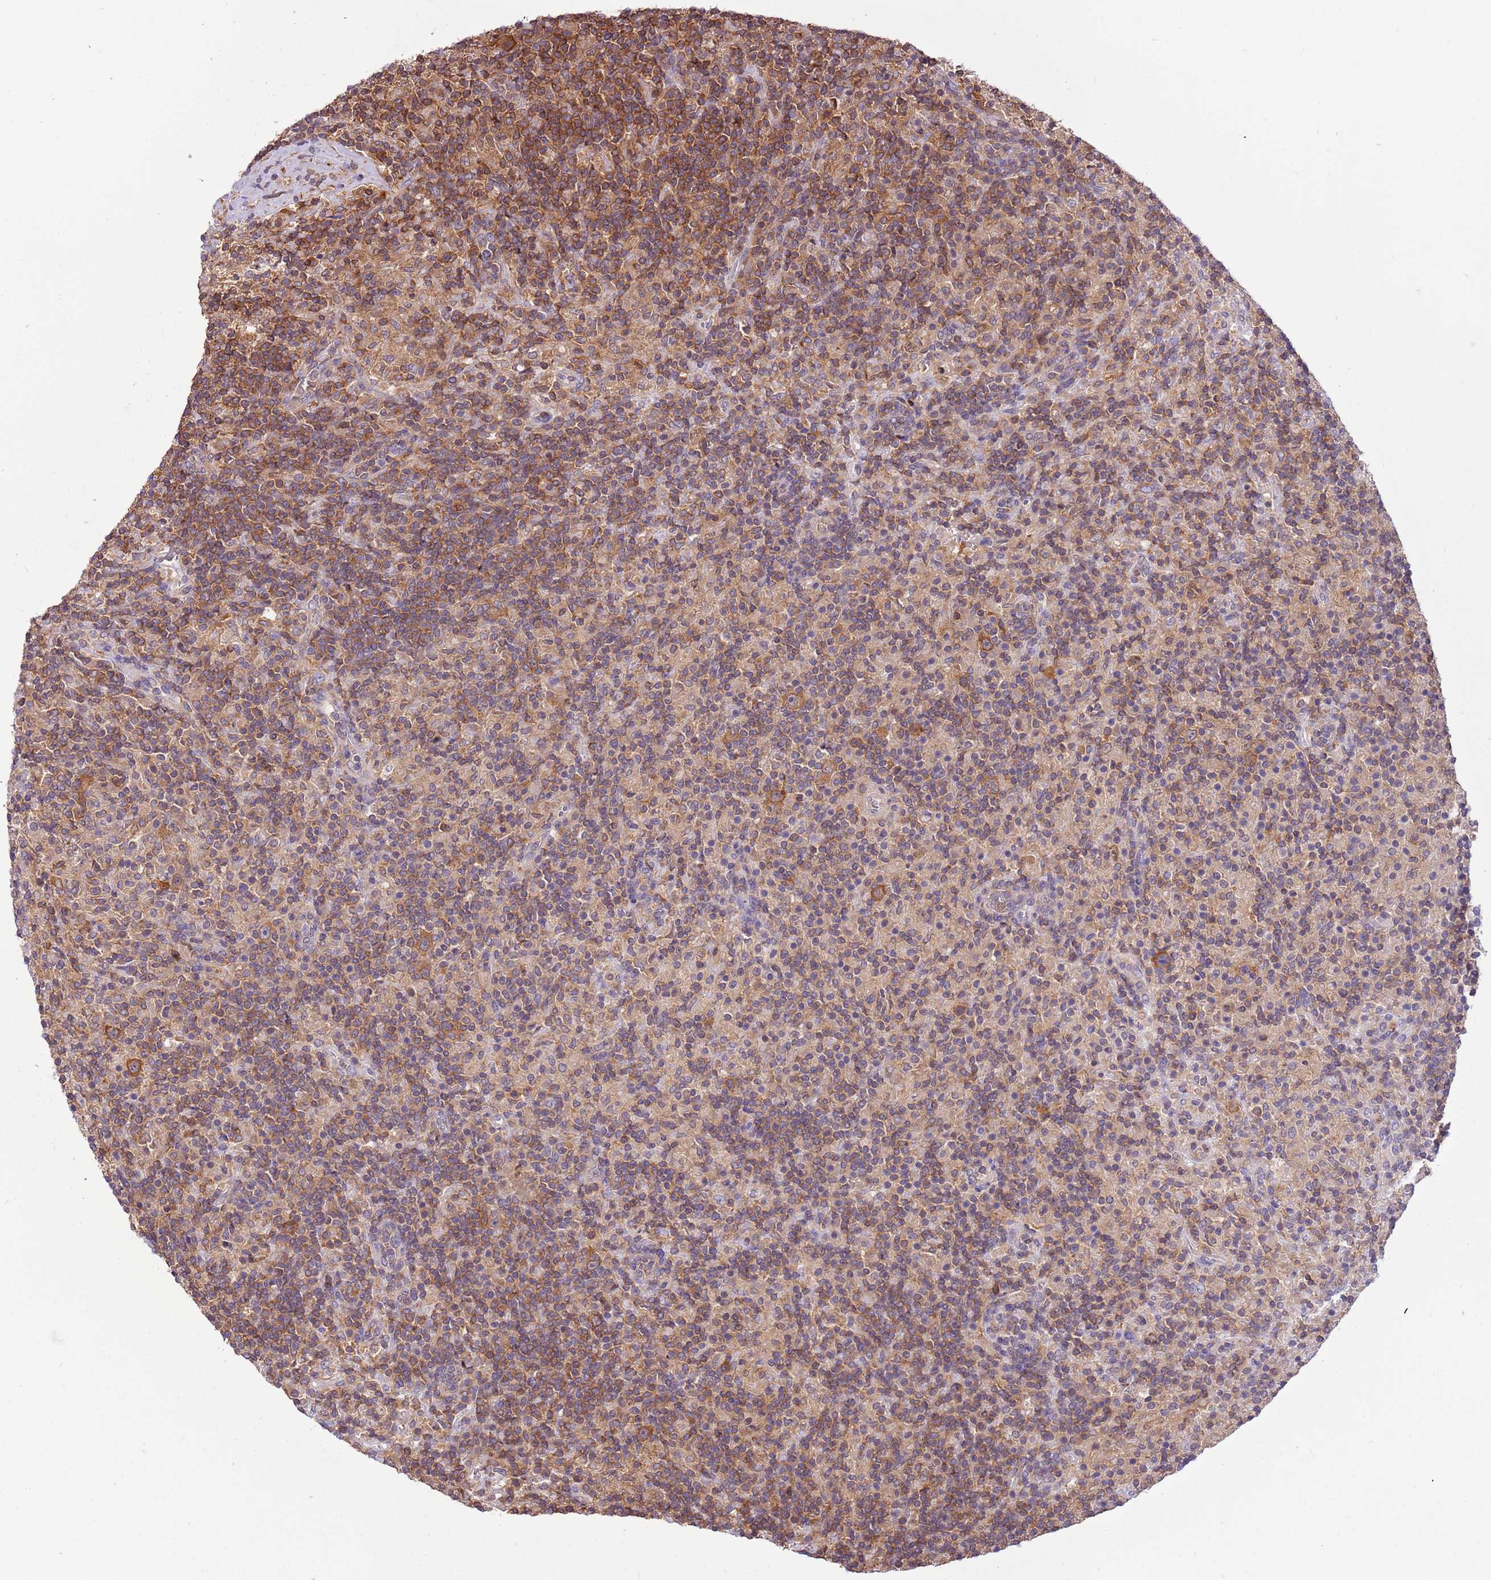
{"staining": {"intensity": "strong", "quantity": ">75%", "location": "cytoplasmic/membranous"}, "tissue": "lymphoma", "cell_type": "Tumor cells", "image_type": "cancer", "snomed": [{"axis": "morphology", "description": "Hodgkin's disease, NOS"}, {"axis": "topography", "description": "Lymph node"}], "caption": "About >75% of tumor cells in human lymphoma show strong cytoplasmic/membranous protein positivity as visualized by brown immunohistochemical staining.", "gene": "STIP1", "patient": {"sex": "male", "age": 70}}